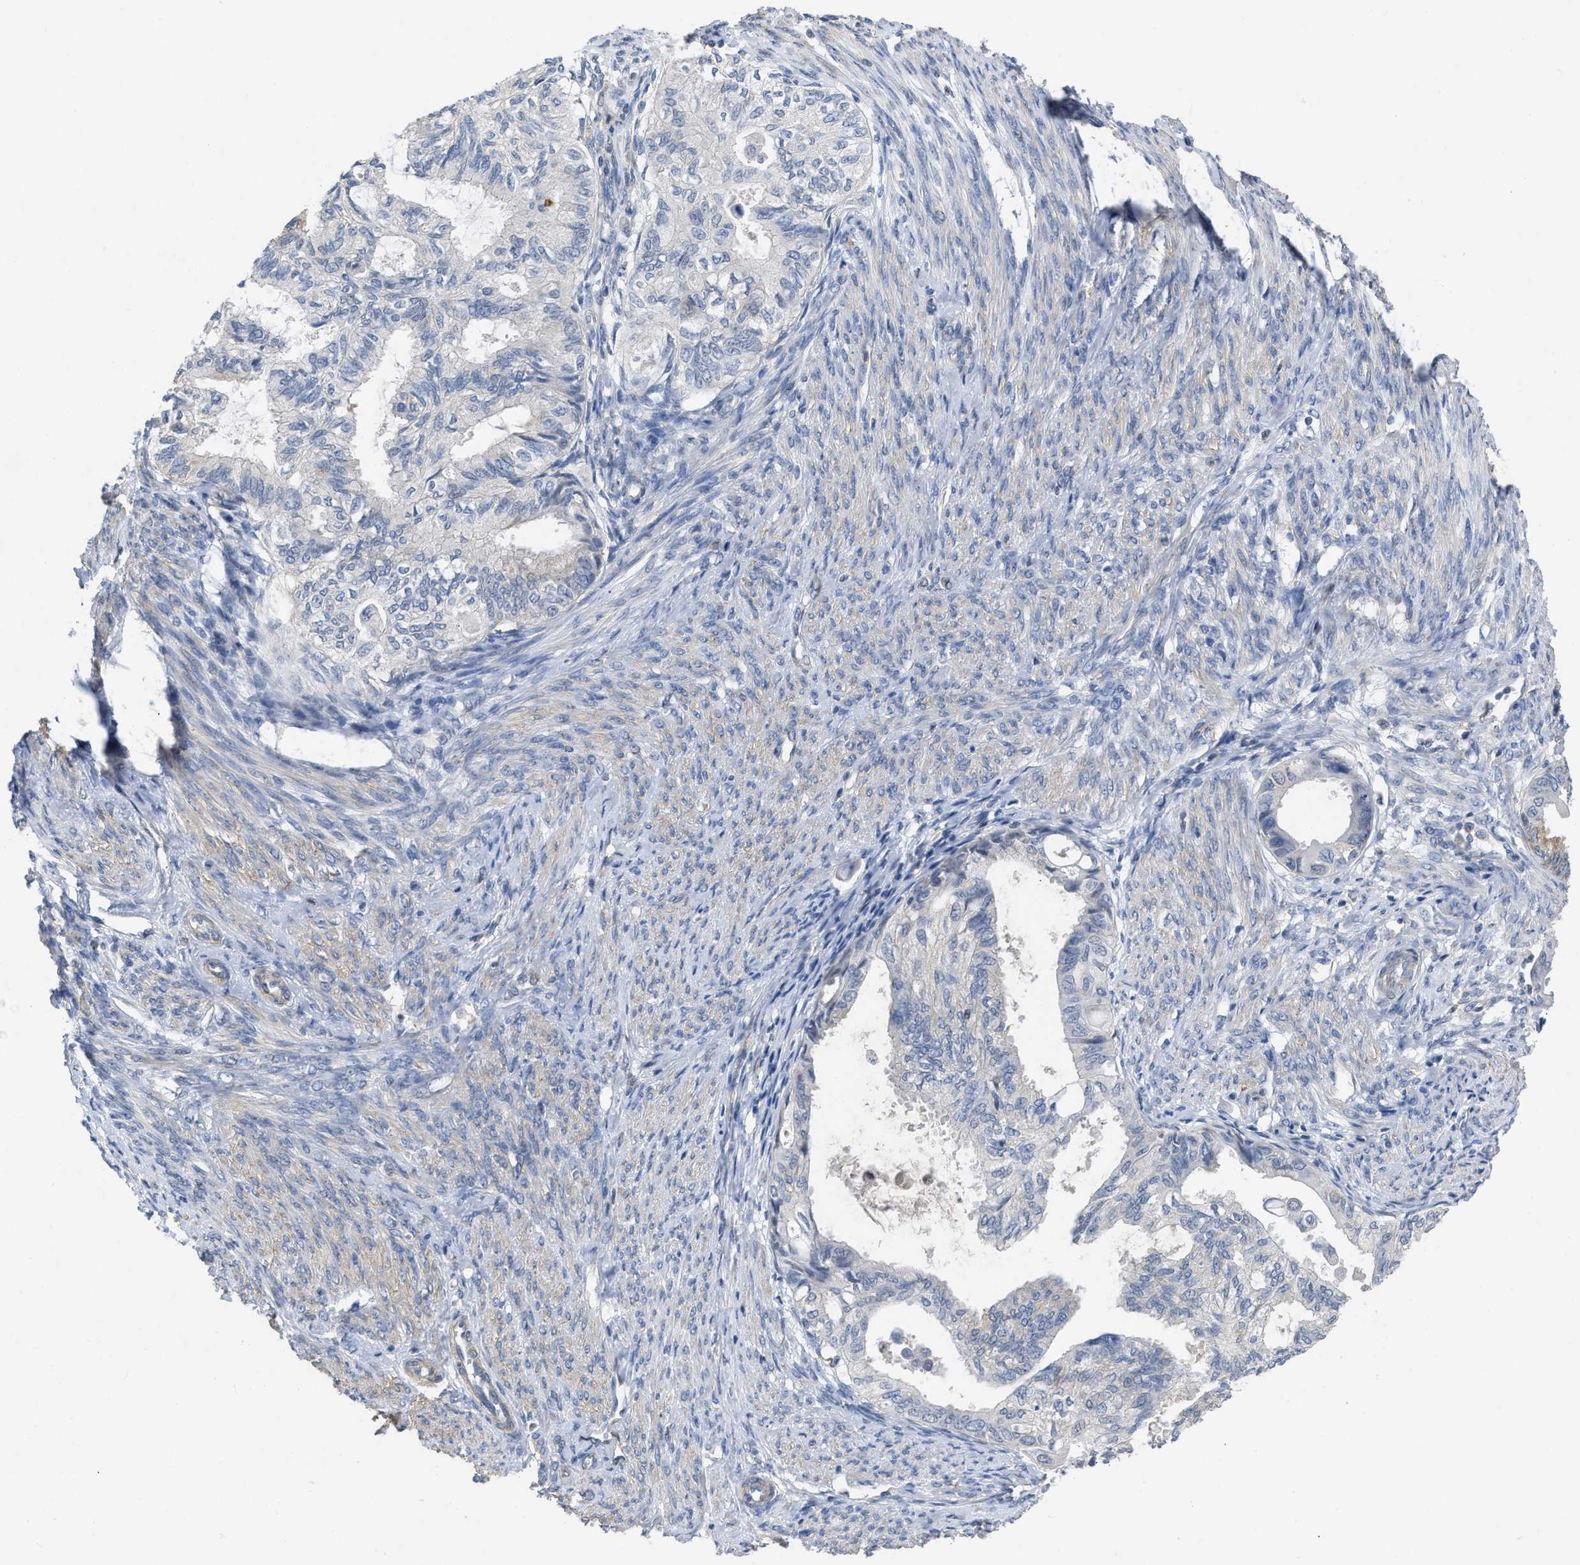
{"staining": {"intensity": "negative", "quantity": "none", "location": "none"}, "tissue": "cervical cancer", "cell_type": "Tumor cells", "image_type": "cancer", "snomed": [{"axis": "morphology", "description": "Normal tissue, NOS"}, {"axis": "morphology", "description": "Adenocarcinoma, NOS"}, {"axis": "topography", "description": "Cervix"}, {"axis": "topography", "description": "Endometrium"}], "caption": "DAB immunohistochemical staining of cervical cancer shows no significant expression in tumor cells.", "gene": "TMEM131", "patient": {"sex": "female", "age": 86}}